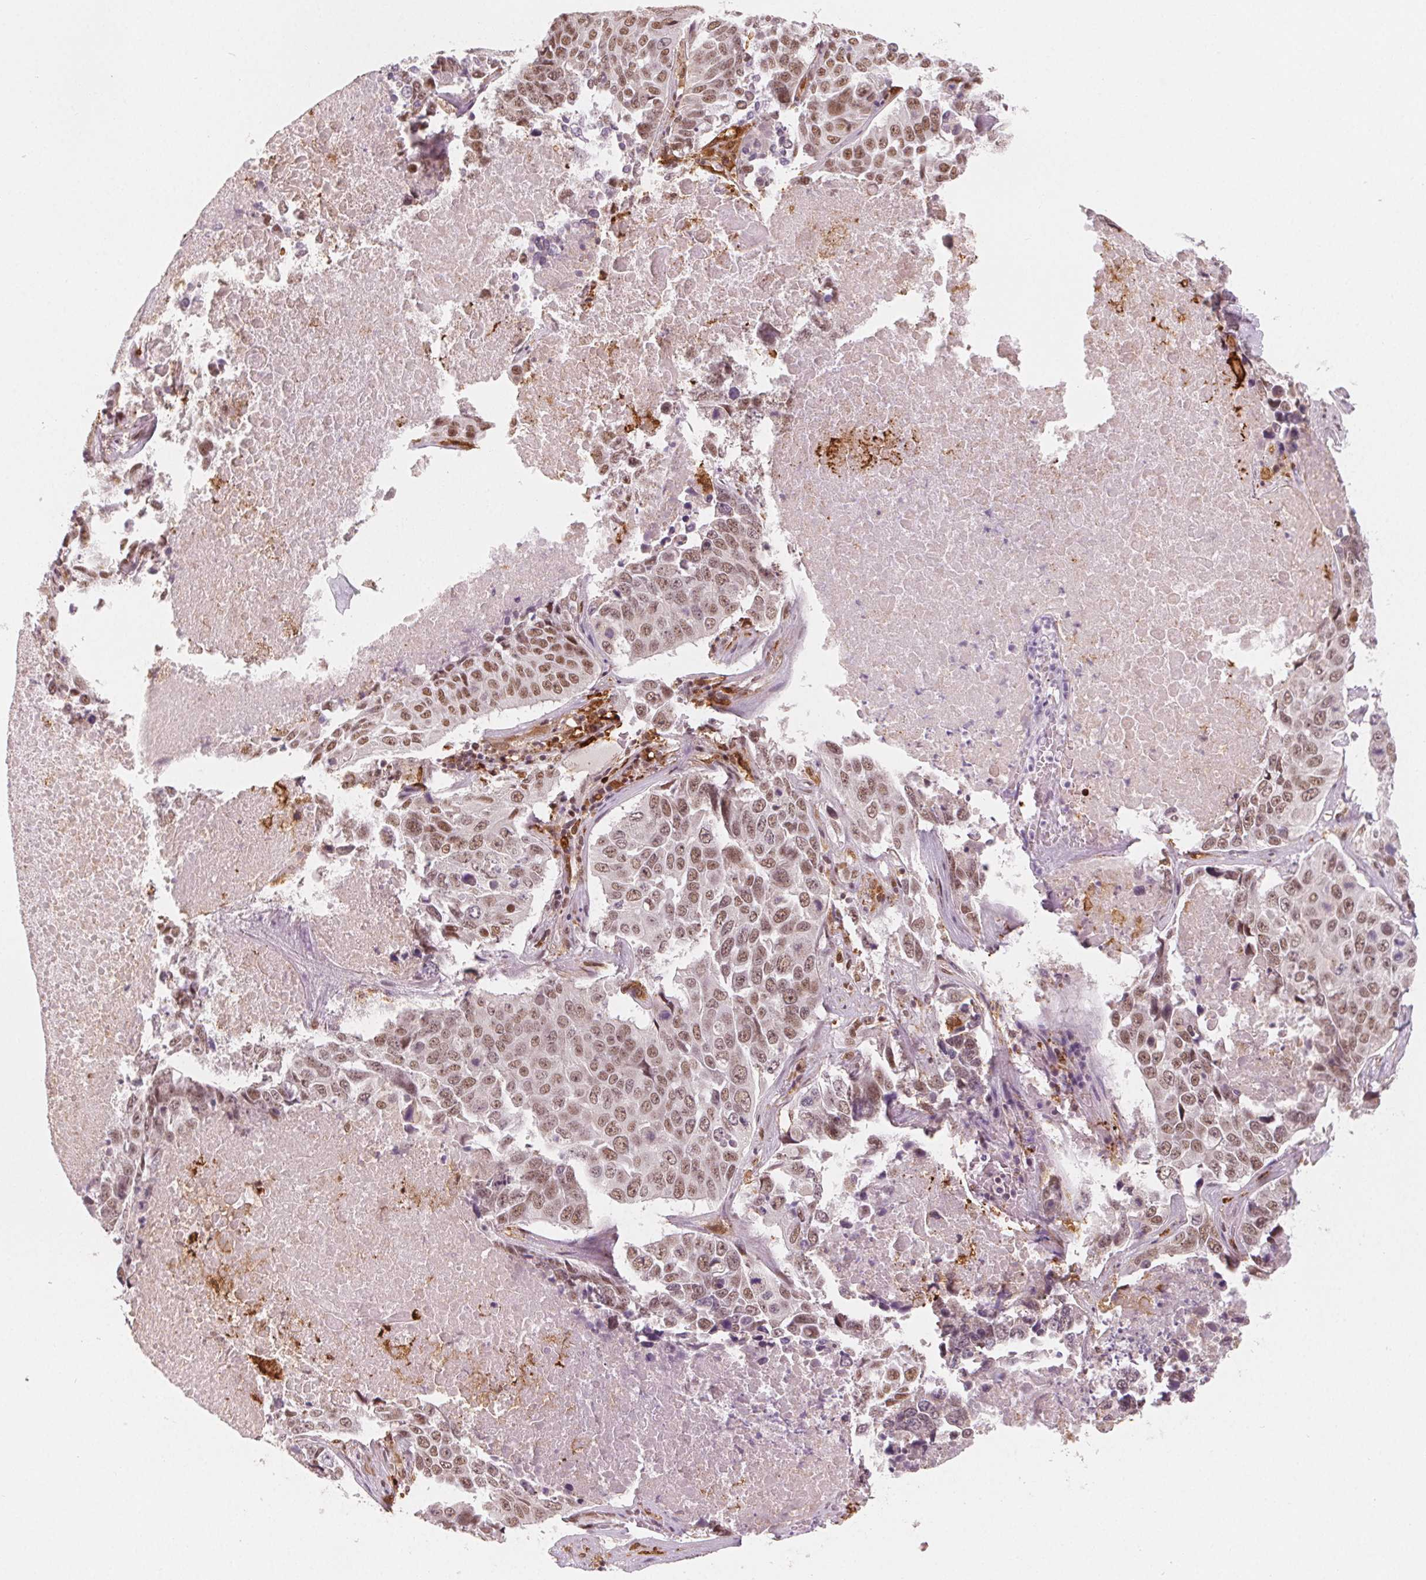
{"staining": {"intensity": "moderate", "quantity": ">75%", "location": "nuclear"}, "tissue": "lung cancer", "cell_type": "Tumor cells", "image_type": "cancer", "snomed": [{"axis": "morphology", "description": "Normal tissue, NOS"}, {"axis": "morphology", "description": "Squamous cell carcinoma, NOS"}, {"axis": "topography", "description": "Bronchus"}, {"axis": "topography", "description": "Lung"}], "caption": "Protein analysis of squamous cell carcinoma (lung) tissue exhibits moderate nuclear staining in approximately >75% of tumor cells. (DAB (3,3'-diaminobenzidine) IHC, brown staining for protein, blue staining for nuclei).", "gene": "DPM2", "patient": {"sex": "male", "age": 64}}